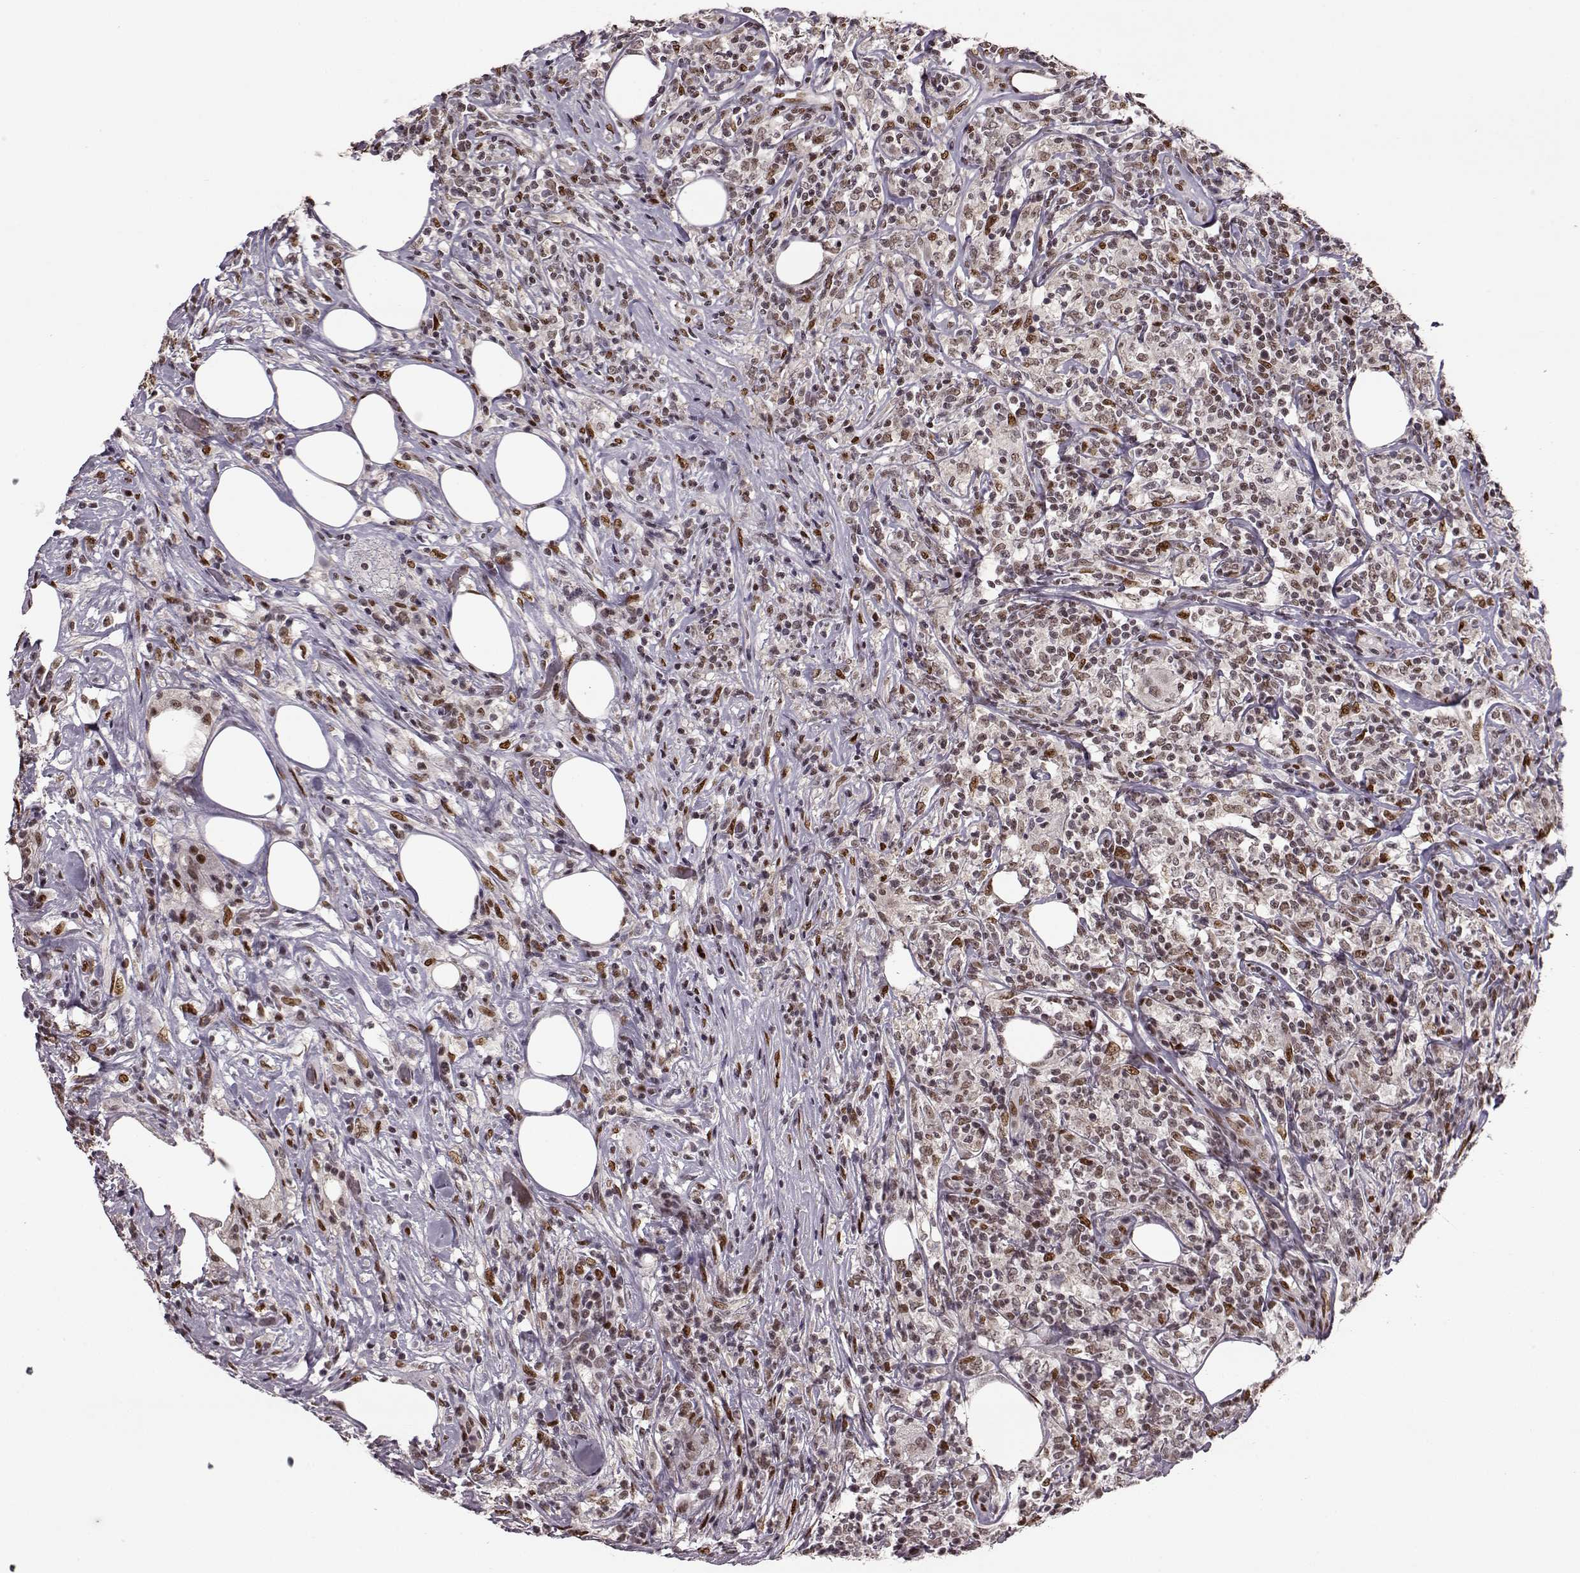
{"staining": {"intensity": "moderate", "quantity": "25%-75%", "location": "nuclear"}, "tissue": "lymphoma", "cell_type": "Tumor cells", "image_type": "cancer", "snomed": [{"axis": "morphology", "description": "Malignant lymphoma, non-Hodgkin's type, High grade"}, {"axis": "topography", "description": "Lymph node"}], "caption": "Malignant lymphoma, non-Hodgkin's type (high-grade) tissue exhibits moderate nuclear positivity in approximately 25%-75% of tumor cells", "gene": "FTO", "patient": {"sex": "female", "age": 84}}